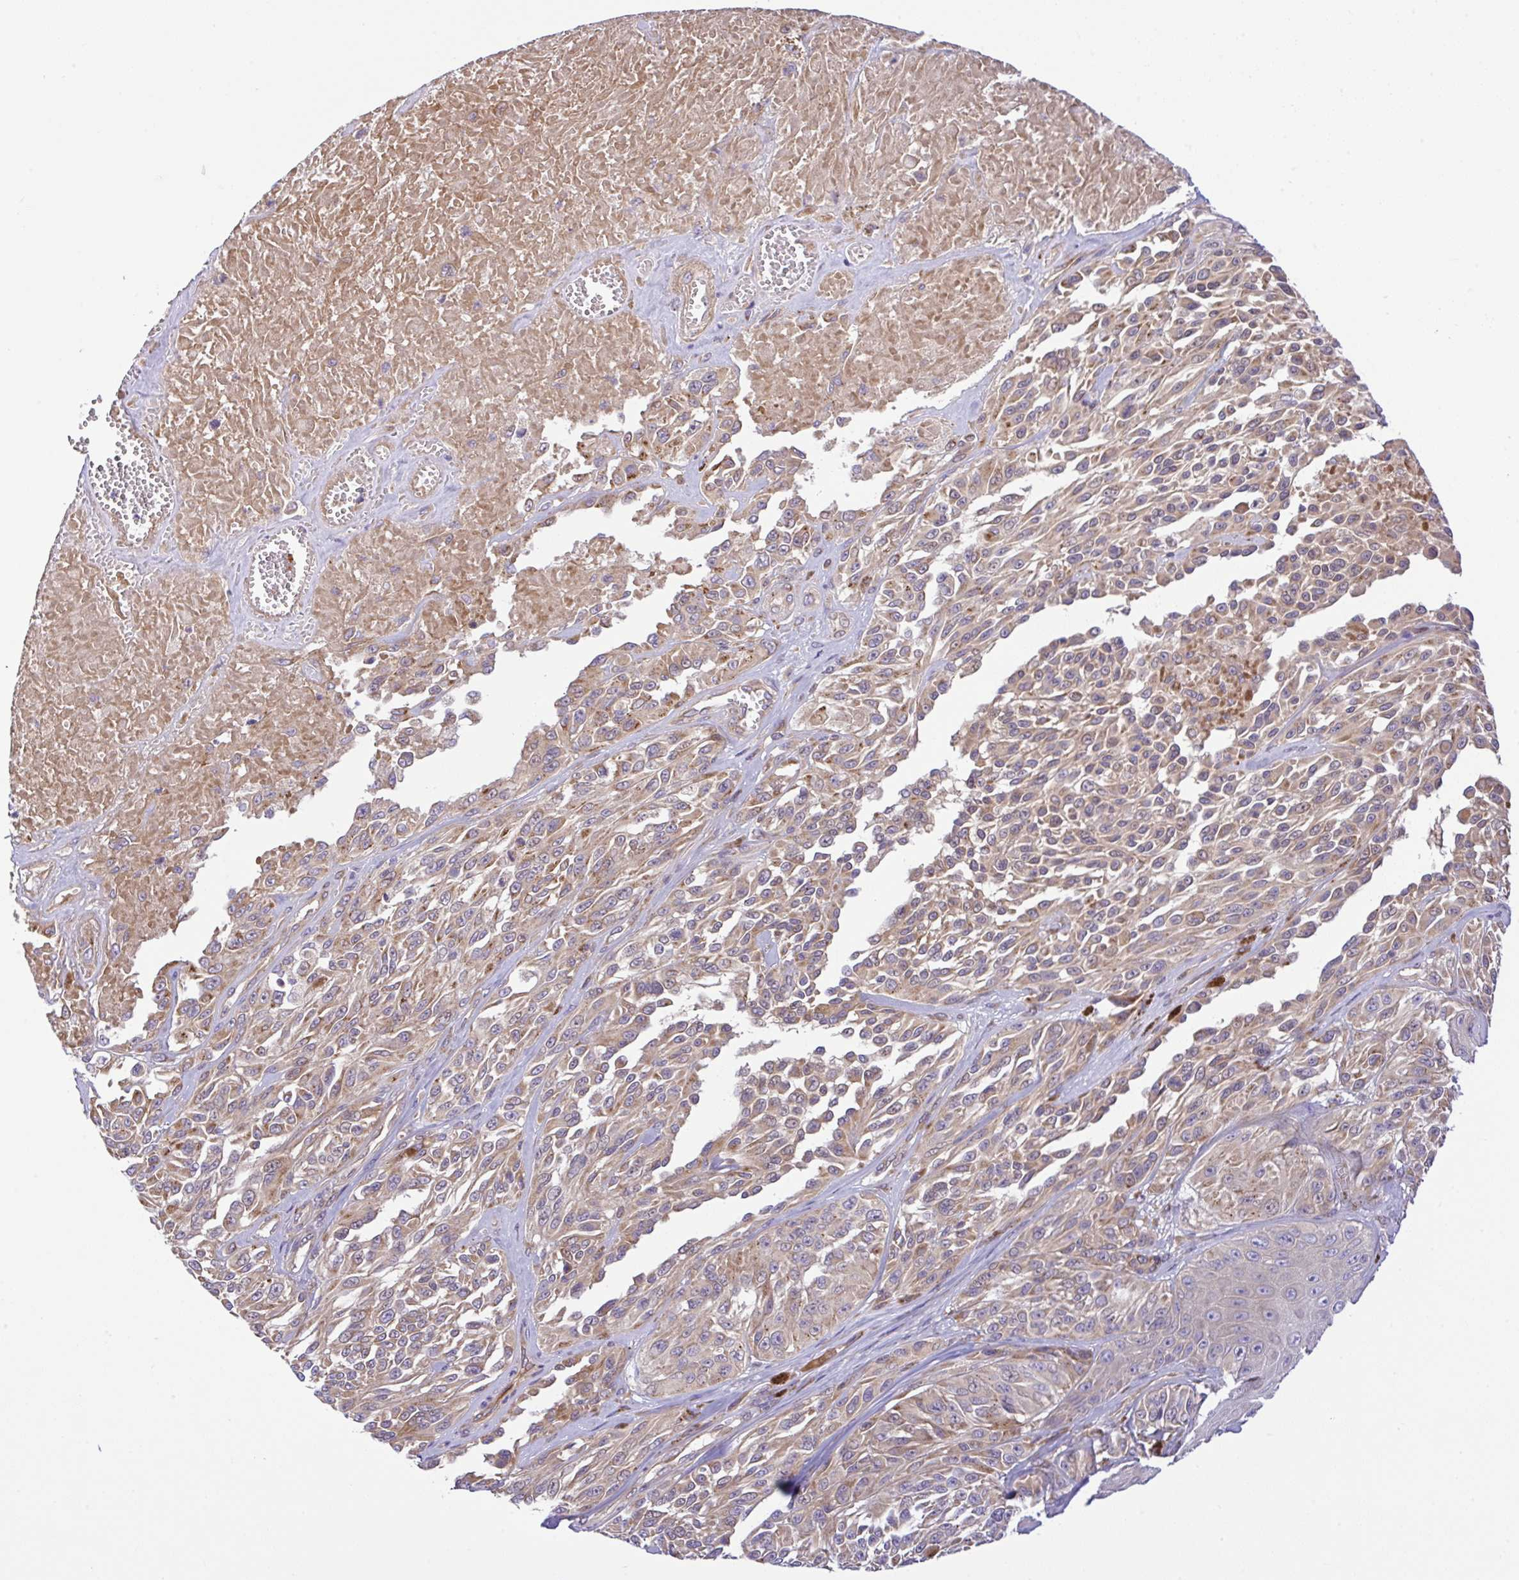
{"staining": {"intensity": "weak", "quantity": "25%-75%", "location": "cytoplasmic/membranous"}, "tissue": "melanoma", "cell_type": "Tumor cells", "image_type": "cancer", "snomed": [{"axis": "morphology", "description": "Malignant melanoma, NOS"}, {"axis": "topography", "description": "Skin"}], "caption": "Immunohistochemical staining of human melanoma reveals weak cytoplasmic/membranous protein staining in approximately 25%-75% of tumor cells. (Brightfield microscopy of DAB IHC at high magnification).", "gene": "UBE4A", "patient": {"sex": "male", "age": 94}}